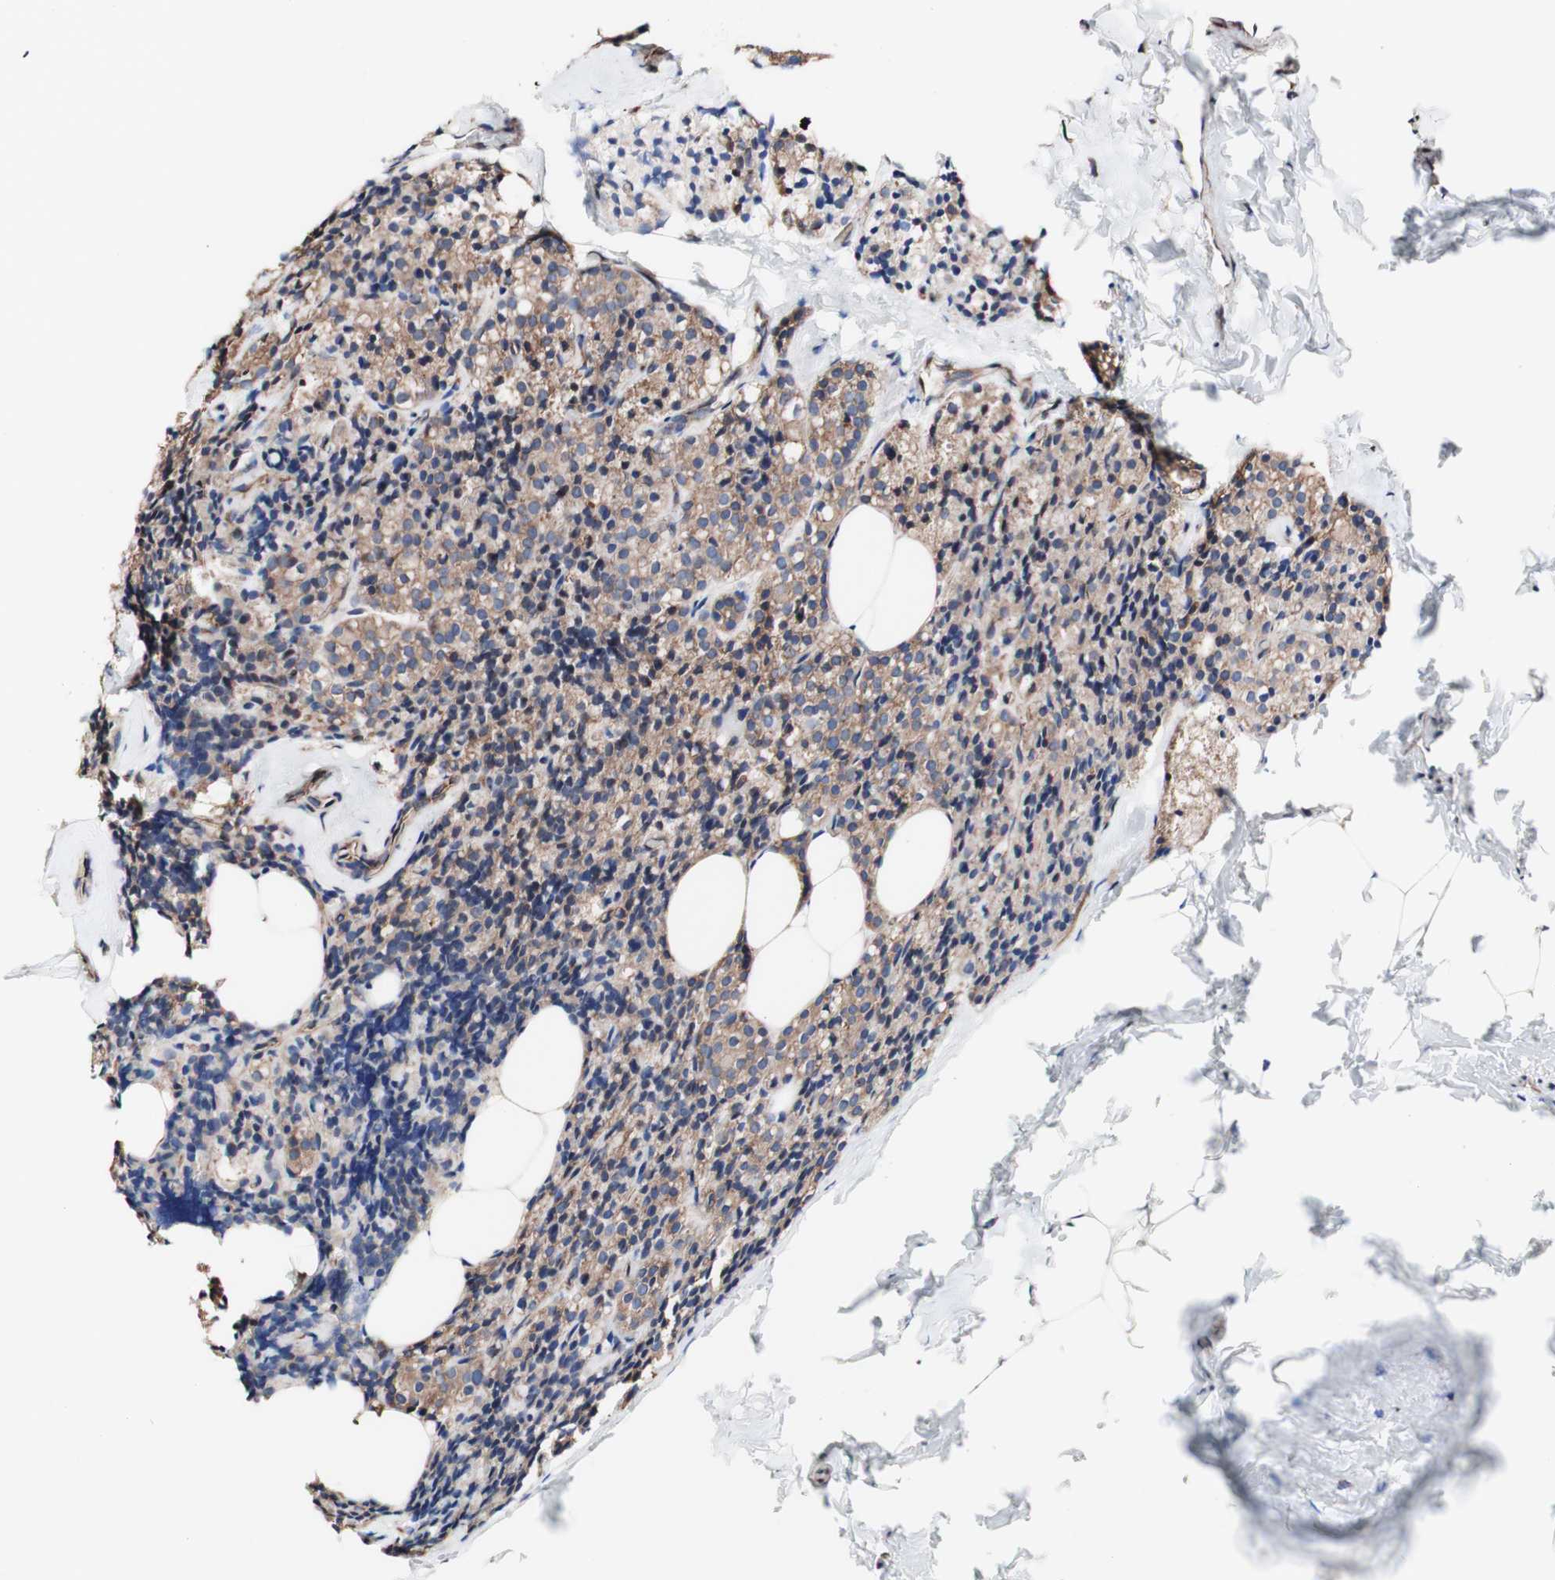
{"staining": {"intensity": "moderate", "quantity": ">75%", "location": "cytoplasmic/membranous"}, "tissue": "parathyroid gland", "cell_type": "Glandular cells", "image_type": "normal", "snomed": [{"axis": "morphology", "description": "Normal tissue, NOS"}, {"axis": "morphology", "description": "Atrophy, NOS"}, {"axis": "topography", "description": "Parathyroid gland"}], "caption": "Brown immunohistochemical staining in normal parathyroid gland shows moderate cytoplasmic/membranous expression in about >75% of glandular cells. (Stains: DAB (3,3'-diaminobenzidine) in brown, nuclei in blue, Microscopy: brightfield microscopy at high magnification).", "gene": "LRIG3", "patient": {"sex": "female", "age": 54}}